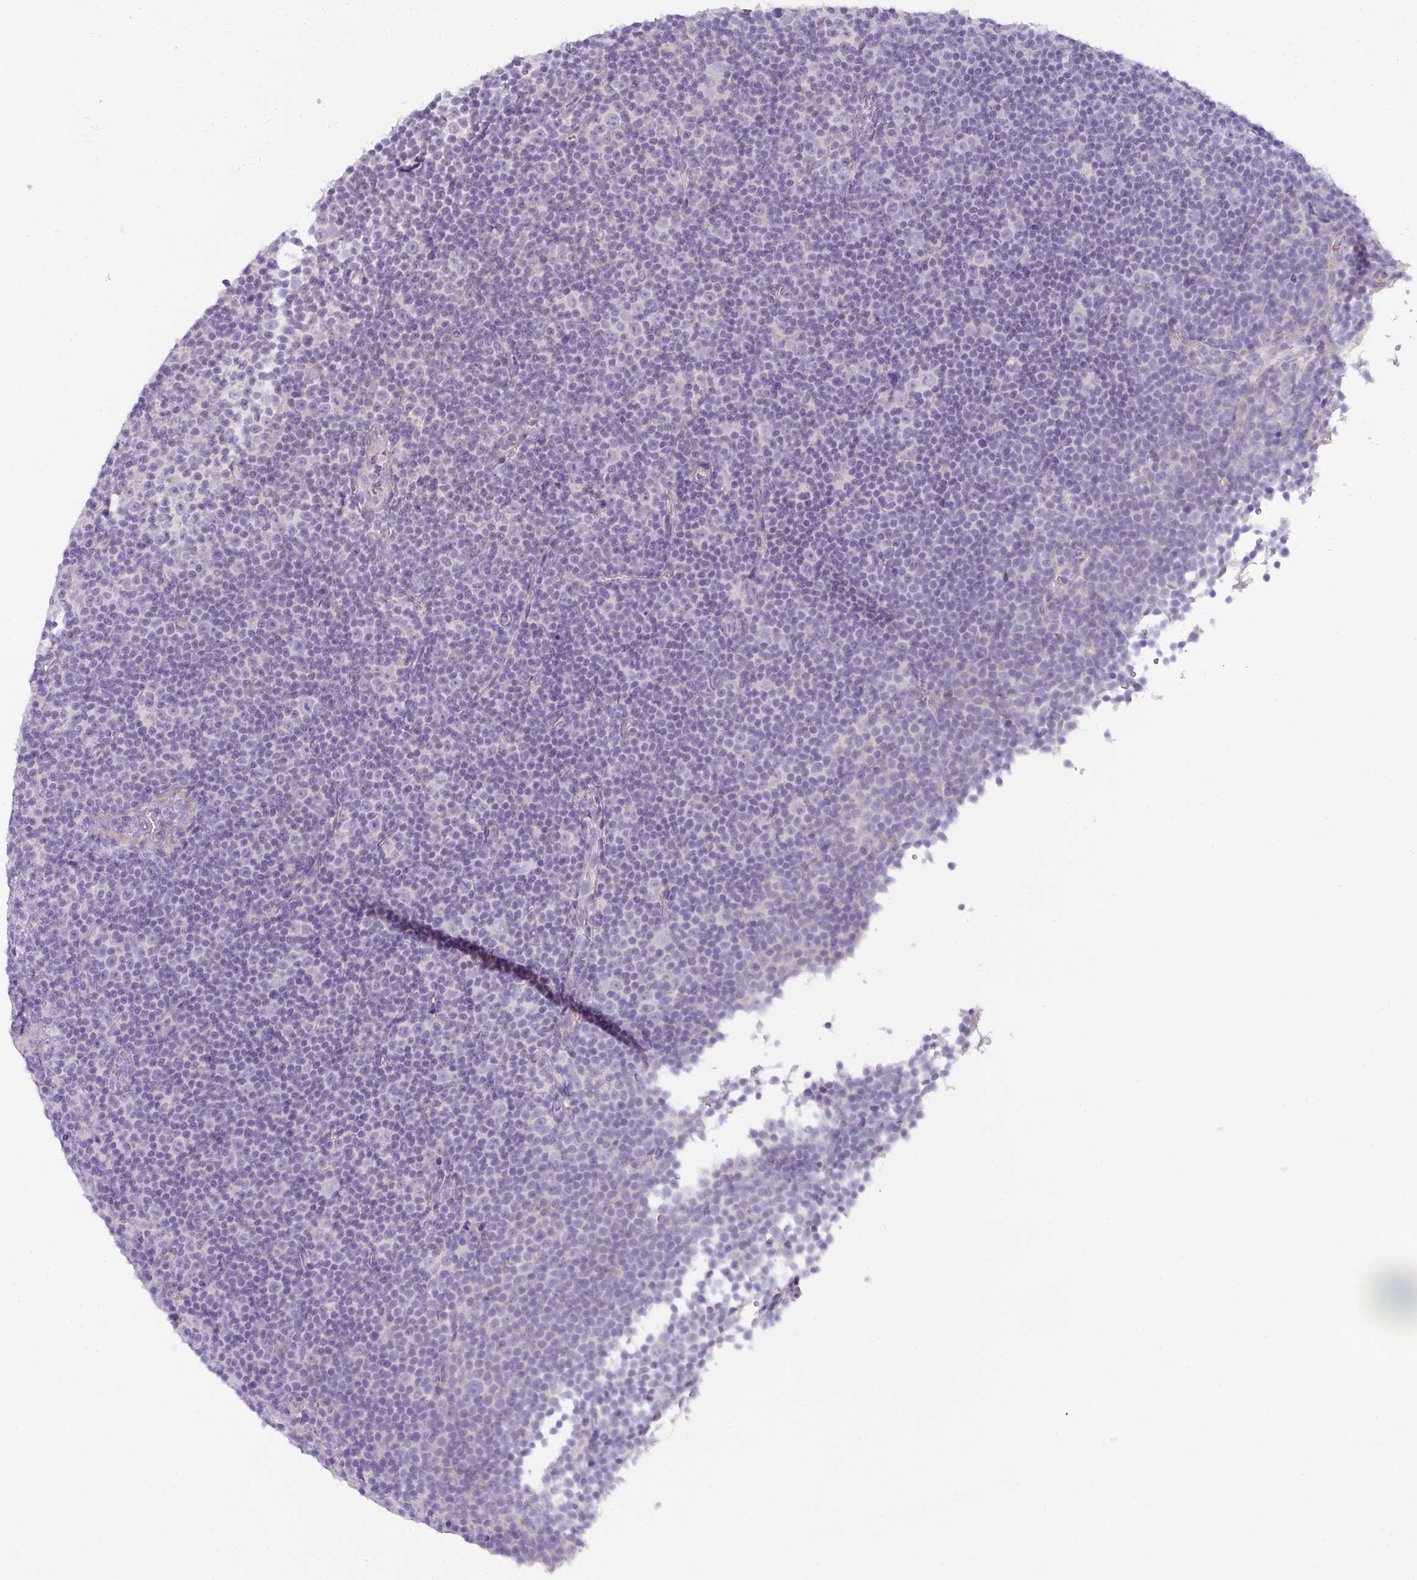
{"staining": {"intensity": "negative", "quantity": "none", "location": "none"}, "tissue": "lymphoma", "cell_type": "Tumor cells", "image_type": "cancer", "snomed": [{"axis": "morphology", "description": "Malignant lymphoma, non-Hodgkin's type, Low grade"}, {"axis": "topography", "description": "Lymph node"}], "caption": "An image of human lymphoma is negative for staining in tumor cells.", "gene": "TARM1", "patient": {"sex": "female", "age": 67}}